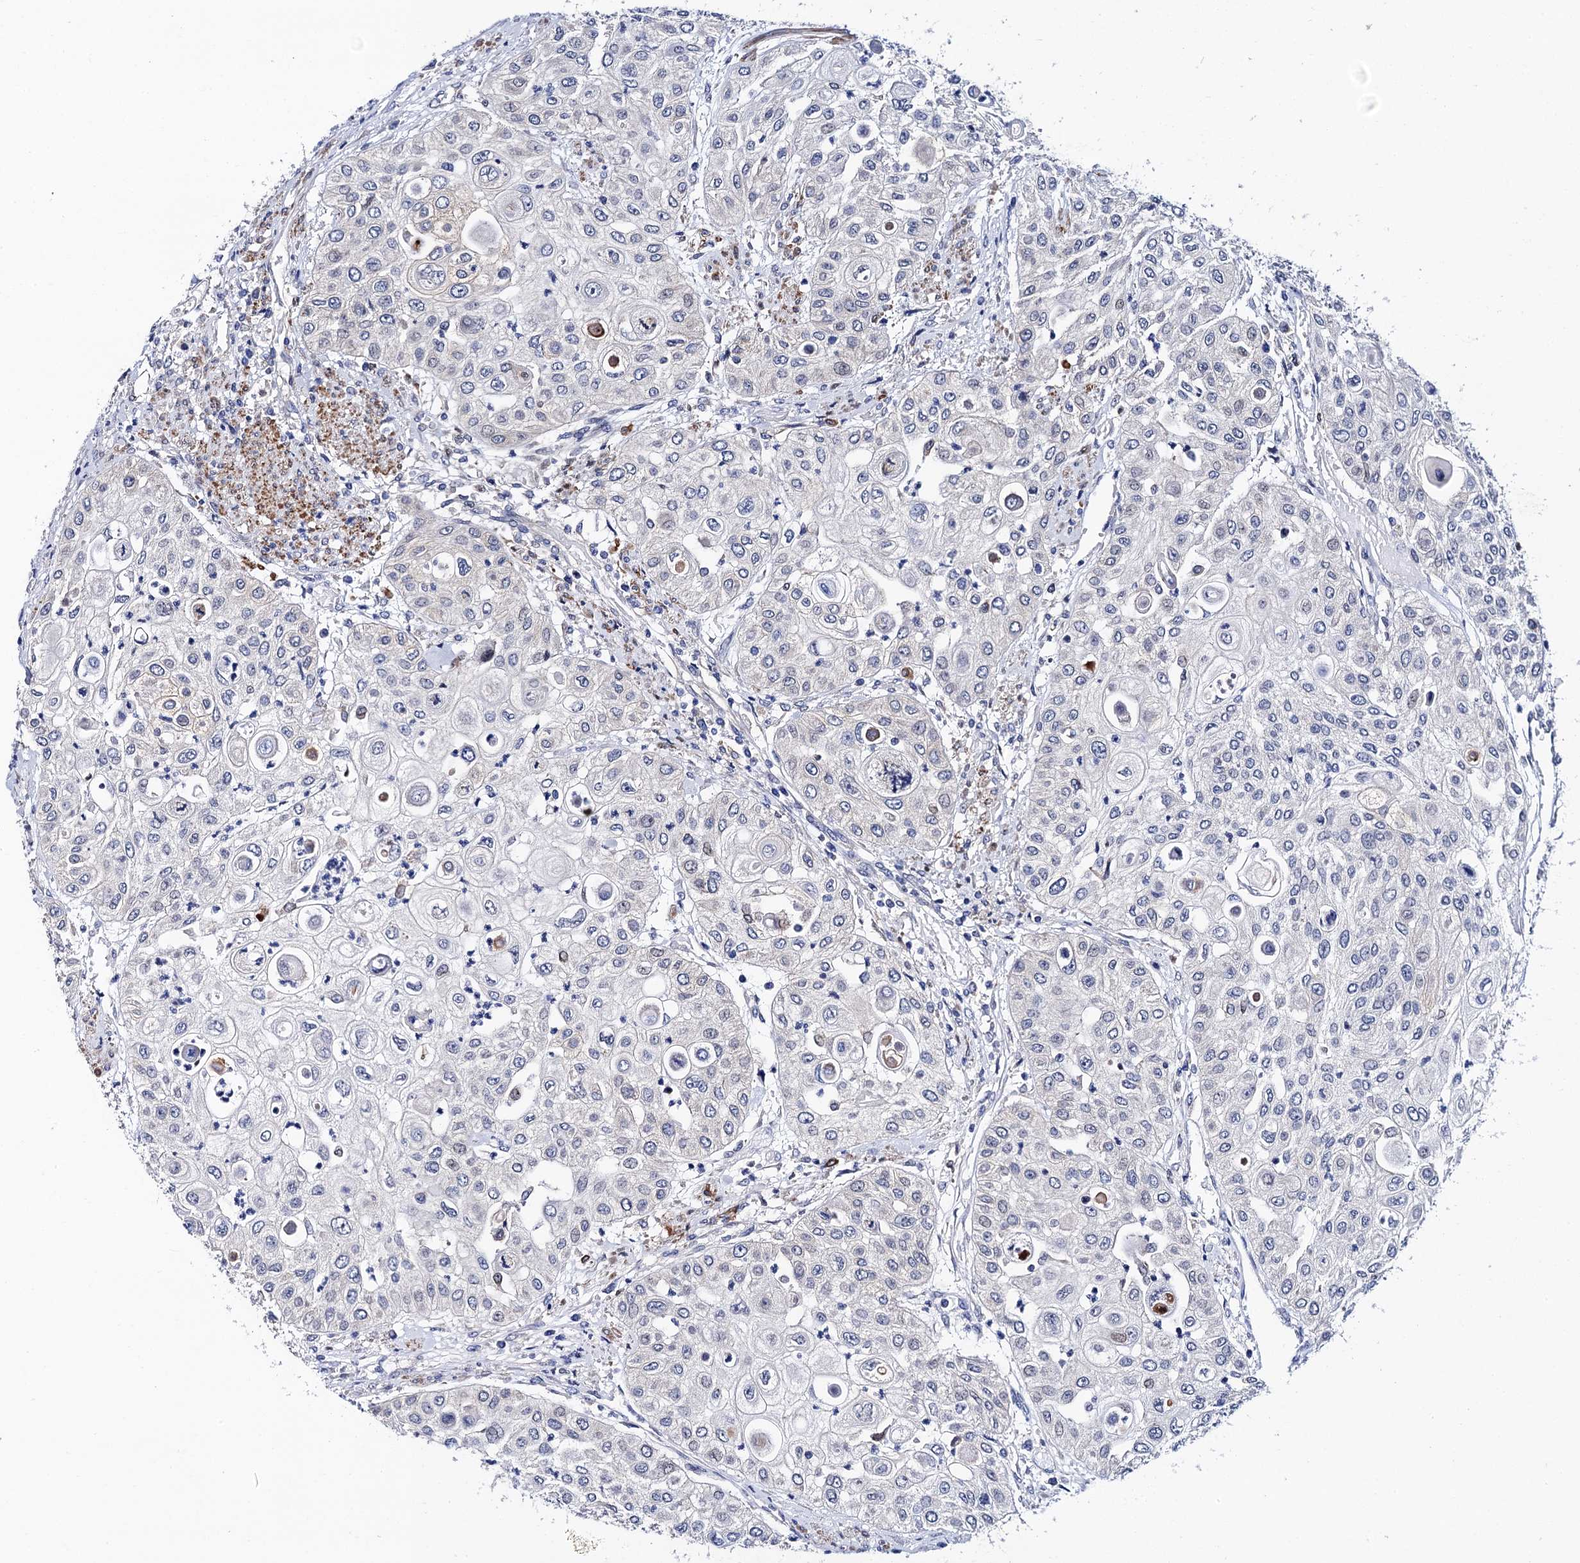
{"staining": {"intensity": "negative", "quantity": "none", "location": "none"}, "tissue": "urothelial cancer", "cell_type": "Tumor cells", "image_type": "cancer", "snomed": [{"axis": "morphology", "description": "Urothelial carcinoma, High grade"}, {"axis": "topography", "description": "Urinary bladder"}], "caption": "Tumor cells show no significant expression in urothelial carcinoma (high-grade).", "gene": "ZDHHC18", "patient": {"sex": "female", "age": 79}}